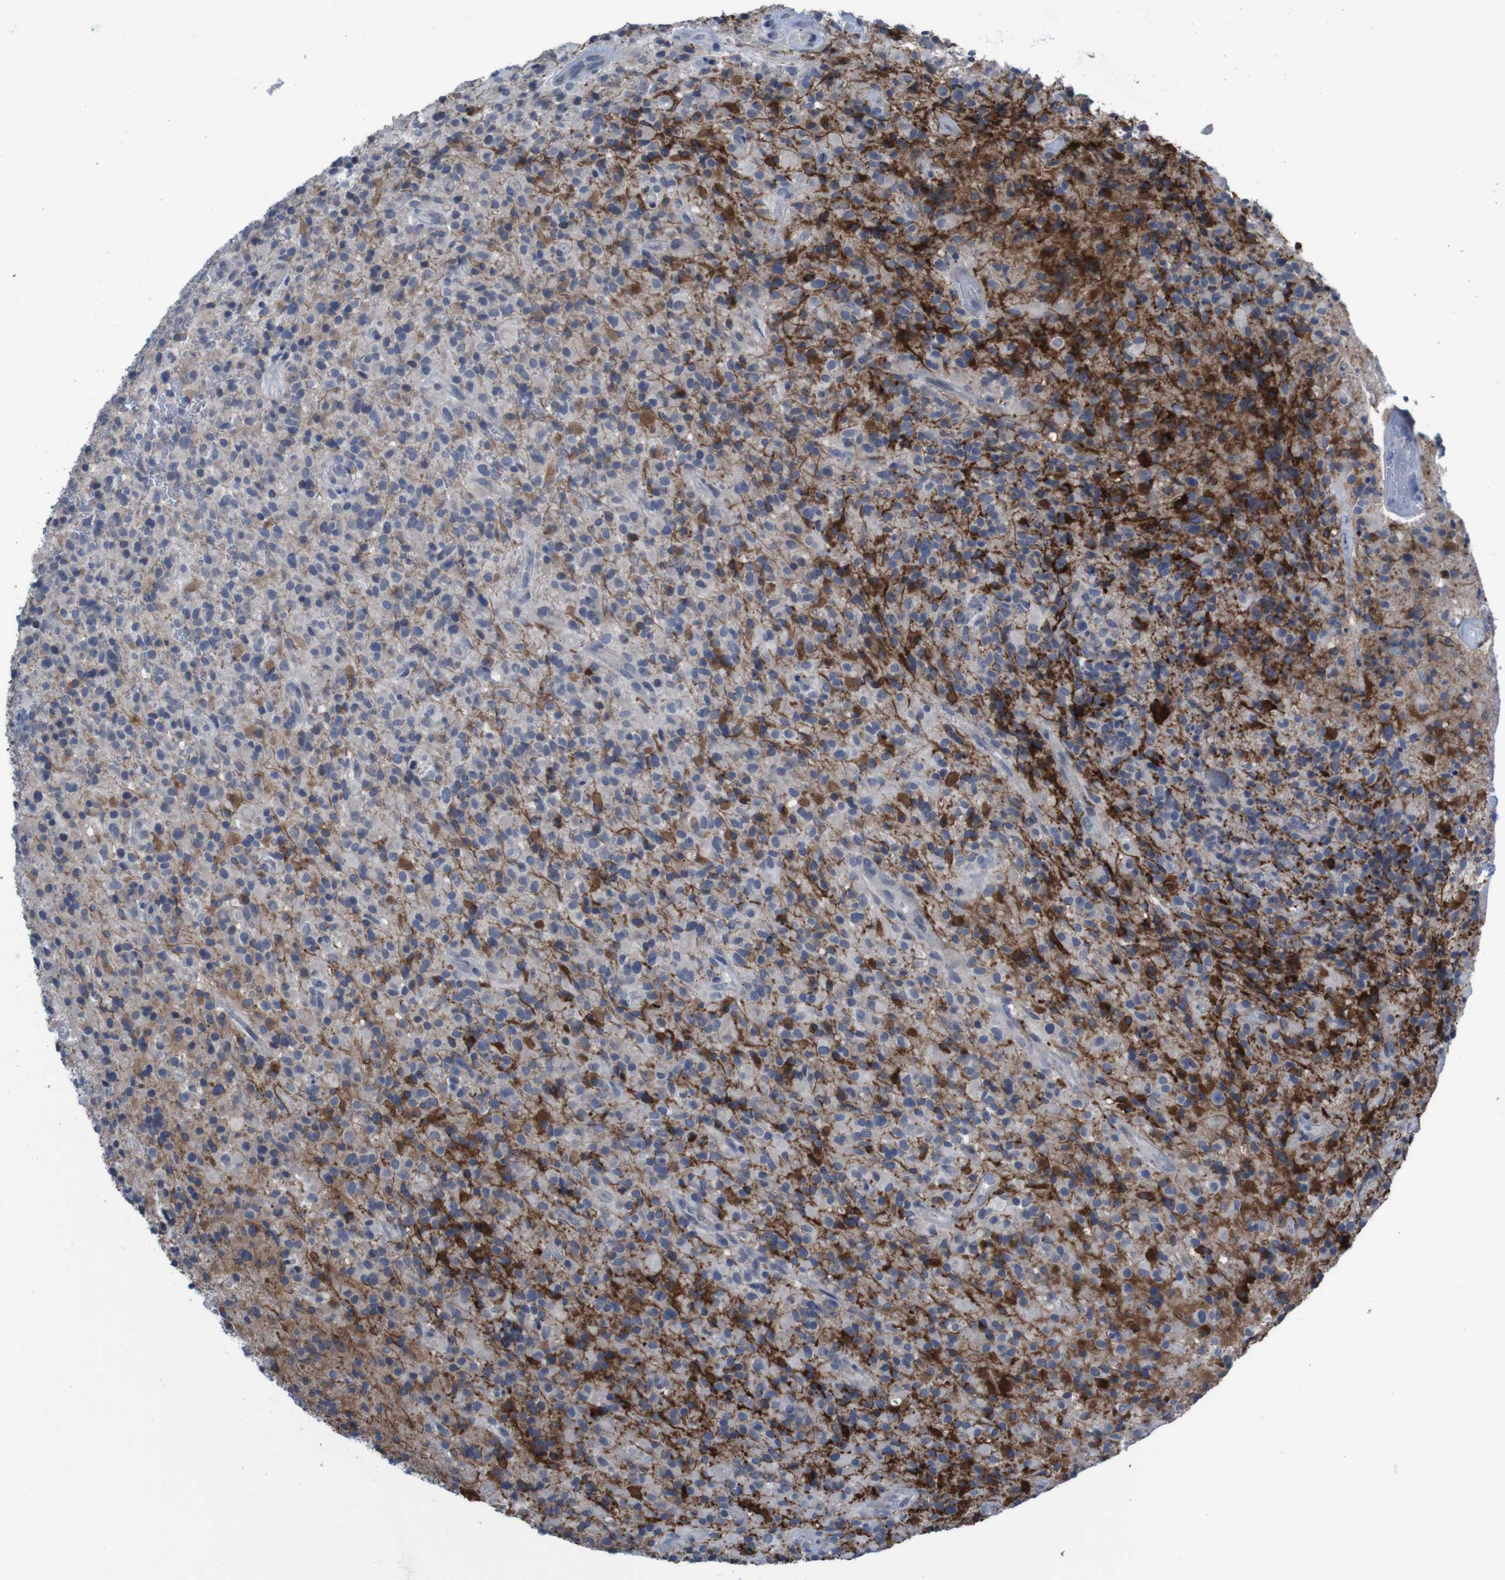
{"staining": {"intensity": "strong", "quantity": "<25%", "location": "cytoplasmic/membranous"}, "tissue": "glioma", "cell_type": "Tumor cells", "image_type": "cancer", "snomed": [{"axis": "morphology", "description": "Glioma, malignant, High grade"}, {"axis": "topography", "description": "Brain"}], "caption": "High-magnification brightfield microscopy of glioma stained with DAB (3,3'-diaminobenzidine) (brown) and counterstained with hematoxylin (blue). tumor cells exhibit strong cytoplasmic/membranous expression is identified in approximately<25% of cells. Immunohistochemistry stains the protein of interest in brown and the nuclei are stained blue.", "gene": "CLDN18", "patient": {"sex": "male", "age": 71}}